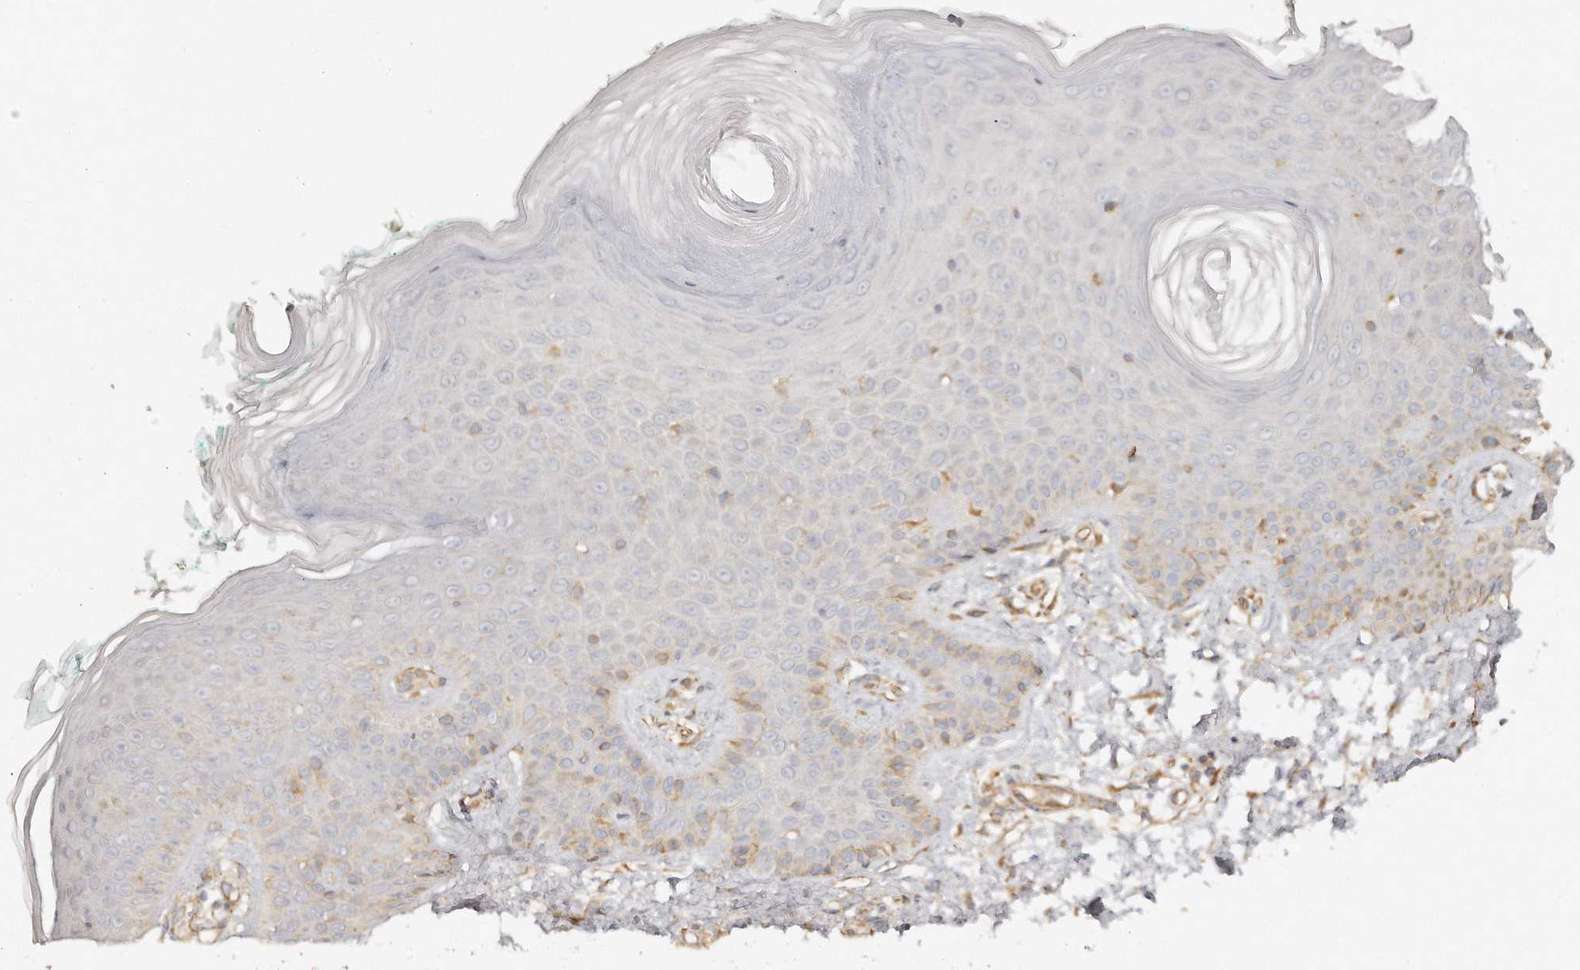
{"staining": {"intensity": "weak", "quantity": ">75%", "location": "cytoplasmic/membranous"}, "tissue": "skin", "cell_type": "Fibroblasts", "image_type": "normal", "snomed": [{"axis": "morphology", "description": "Normal tissue, NOS"}, {"axis": "topography", "description": "Skin"}], "caption": "Immunohistochemistry (IHC) (DAB (3,3'-diaminobenzidine)) staining of benign skin exhibits weak cytoplasmic/membranous protein staining in approximately >75% of fibroblasts.", "gene": "TTLL4", "patient": {"sex": "female", "age": 27}}